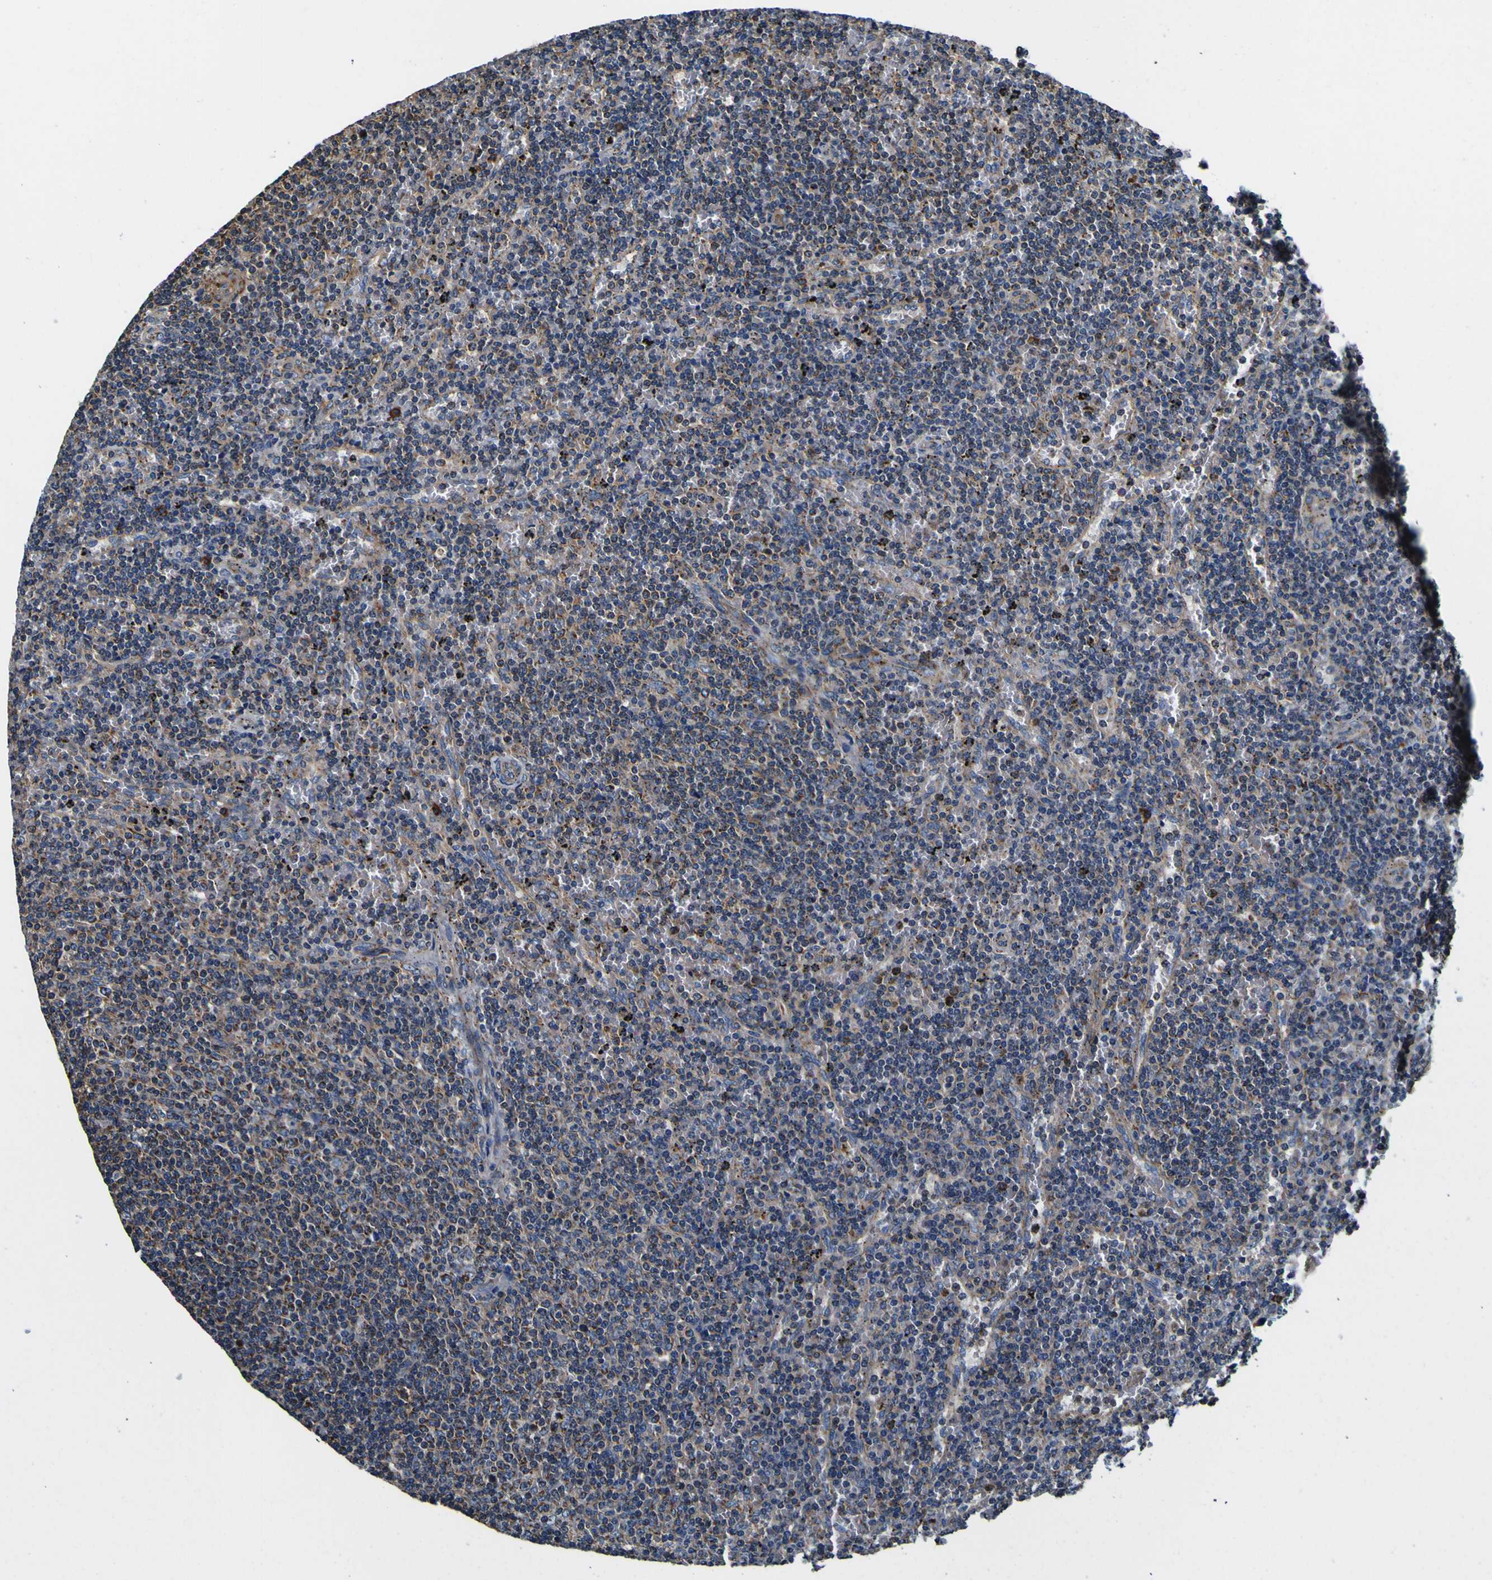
{"staining": {"intensity": "moderate", "quantity": "25%-75%", "location": "cytoplasmic/membranous"}, "tissue": "lymphoma", "cell_type": "Tumor cells", "image_type": "cancer", "snomed": [{"axis": "morphology", "description": "Malignant lymphoma, non-Hodgkin's type, Low grade"}, {"axis": "topography", "description": "Spleen"}], "caption": "Immunohistochemical staining of lymphoma shows medium levels of moderate cytoplasmic/membranous protein staining in approximately 25%-75% of tumor cells.", "gene": "INPP5A", "patient": {"sex": "female", "age": 50}}